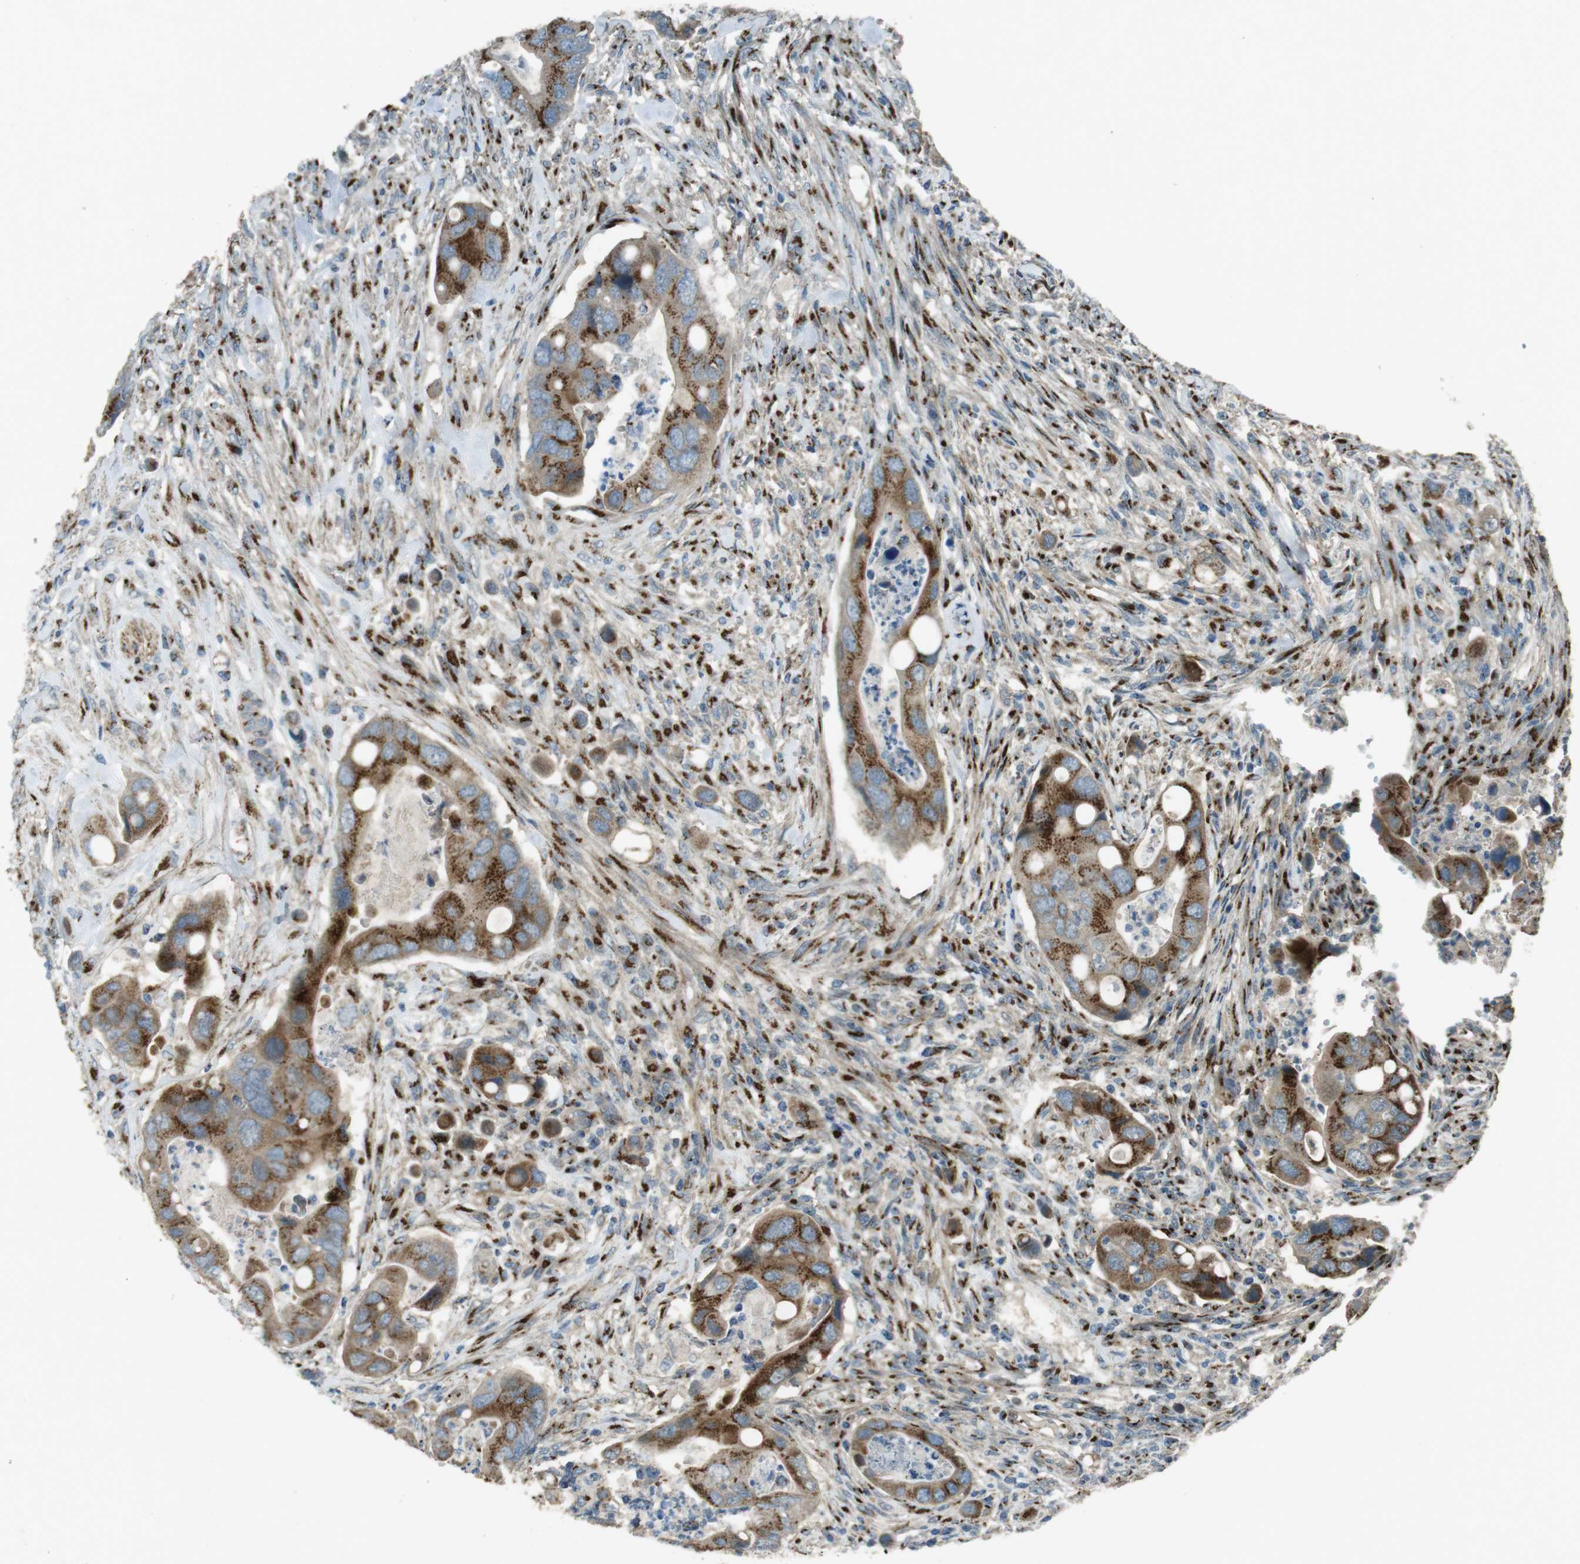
{"staining": {"intensity": "moderate", "quantity": ">75%", "location": "cytoplasmic/membranous"}, "tissue": "colorectal cancer", "cell_type": "Tumor cells", "image_type": "cancer", "snomed": [{"axis": "morphology", "description": "Adenocarcinoma, NOS"}, {"axis": "topography", "description": "Rectum"}], "caption": "Approximately >75% of tumor cells in adenocarcinoma (colorectal) exhibit moderate cytoplasmic/membranous protein staining as visualized by brown immunohistochemical staining.", "gene": "TMEM115", "patient": {"sex": "female", "age": 57}}